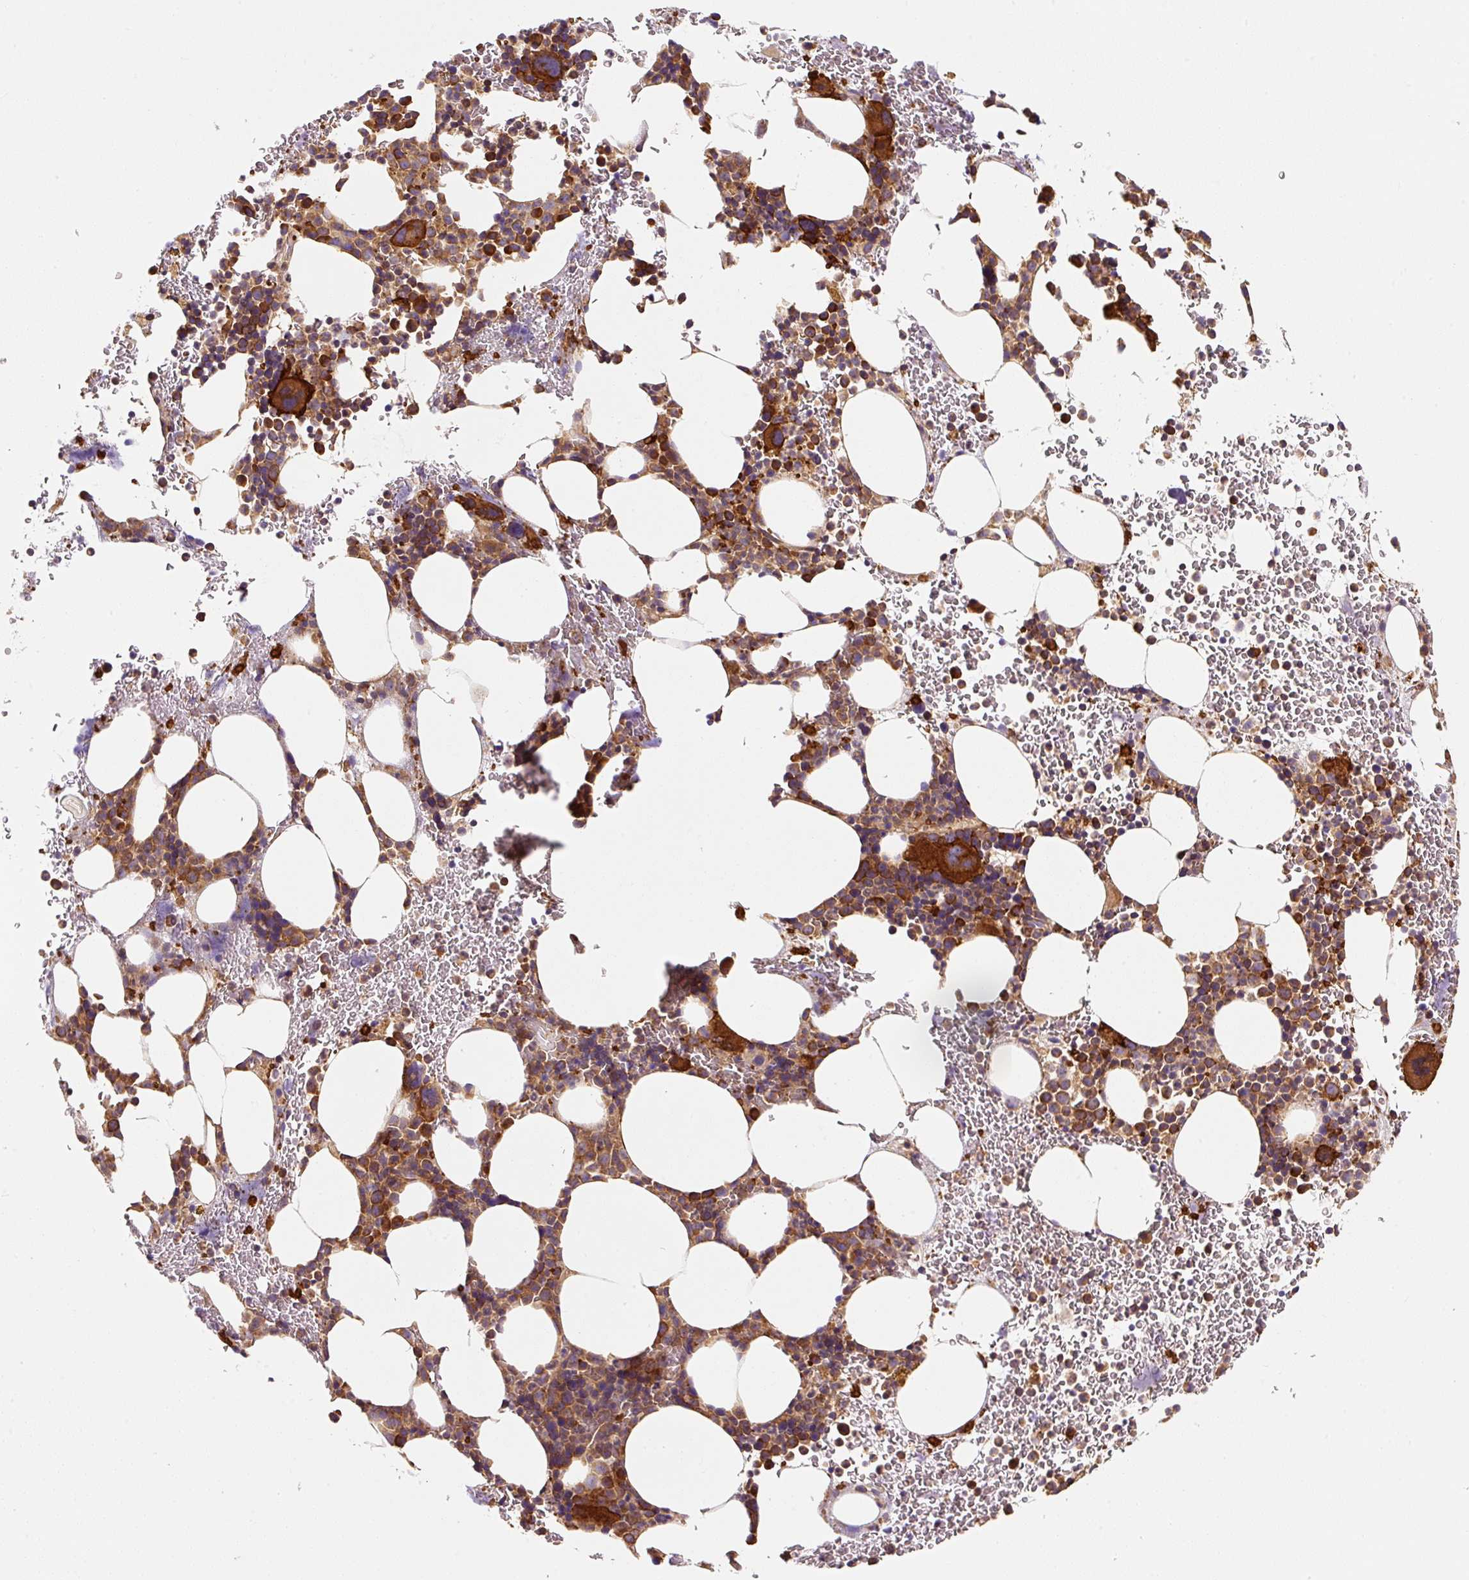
{"staining": {"intensity": "strong", "quantity": "25%-75%", "location": "cytoplasmic/membranous"}, "tissue": "bone marrow", "cell_type": "Hematopoietic cells", "image_type": "normal", "snomed": [{"axis": "morphology", "description": "Normal tissue, NOS"}, {"axis": "topography", "description": "Bone marrow"}], "caption": "High-magnification brightfield microscopy of benign bone marrow stained with DAB (brown) and counterstained with hematoxylin (blue). hematopoietic cells exhibit strong cytoplasmic/membranous expression is identified in about25%-75% of cells. The staining is performed using DAB brown chromogen to label protein expression. The nuclei are counter-stained blue using hematoxylin.", "gene": "EIF2S2", "patient": {"sex": "male", "age": 62}}